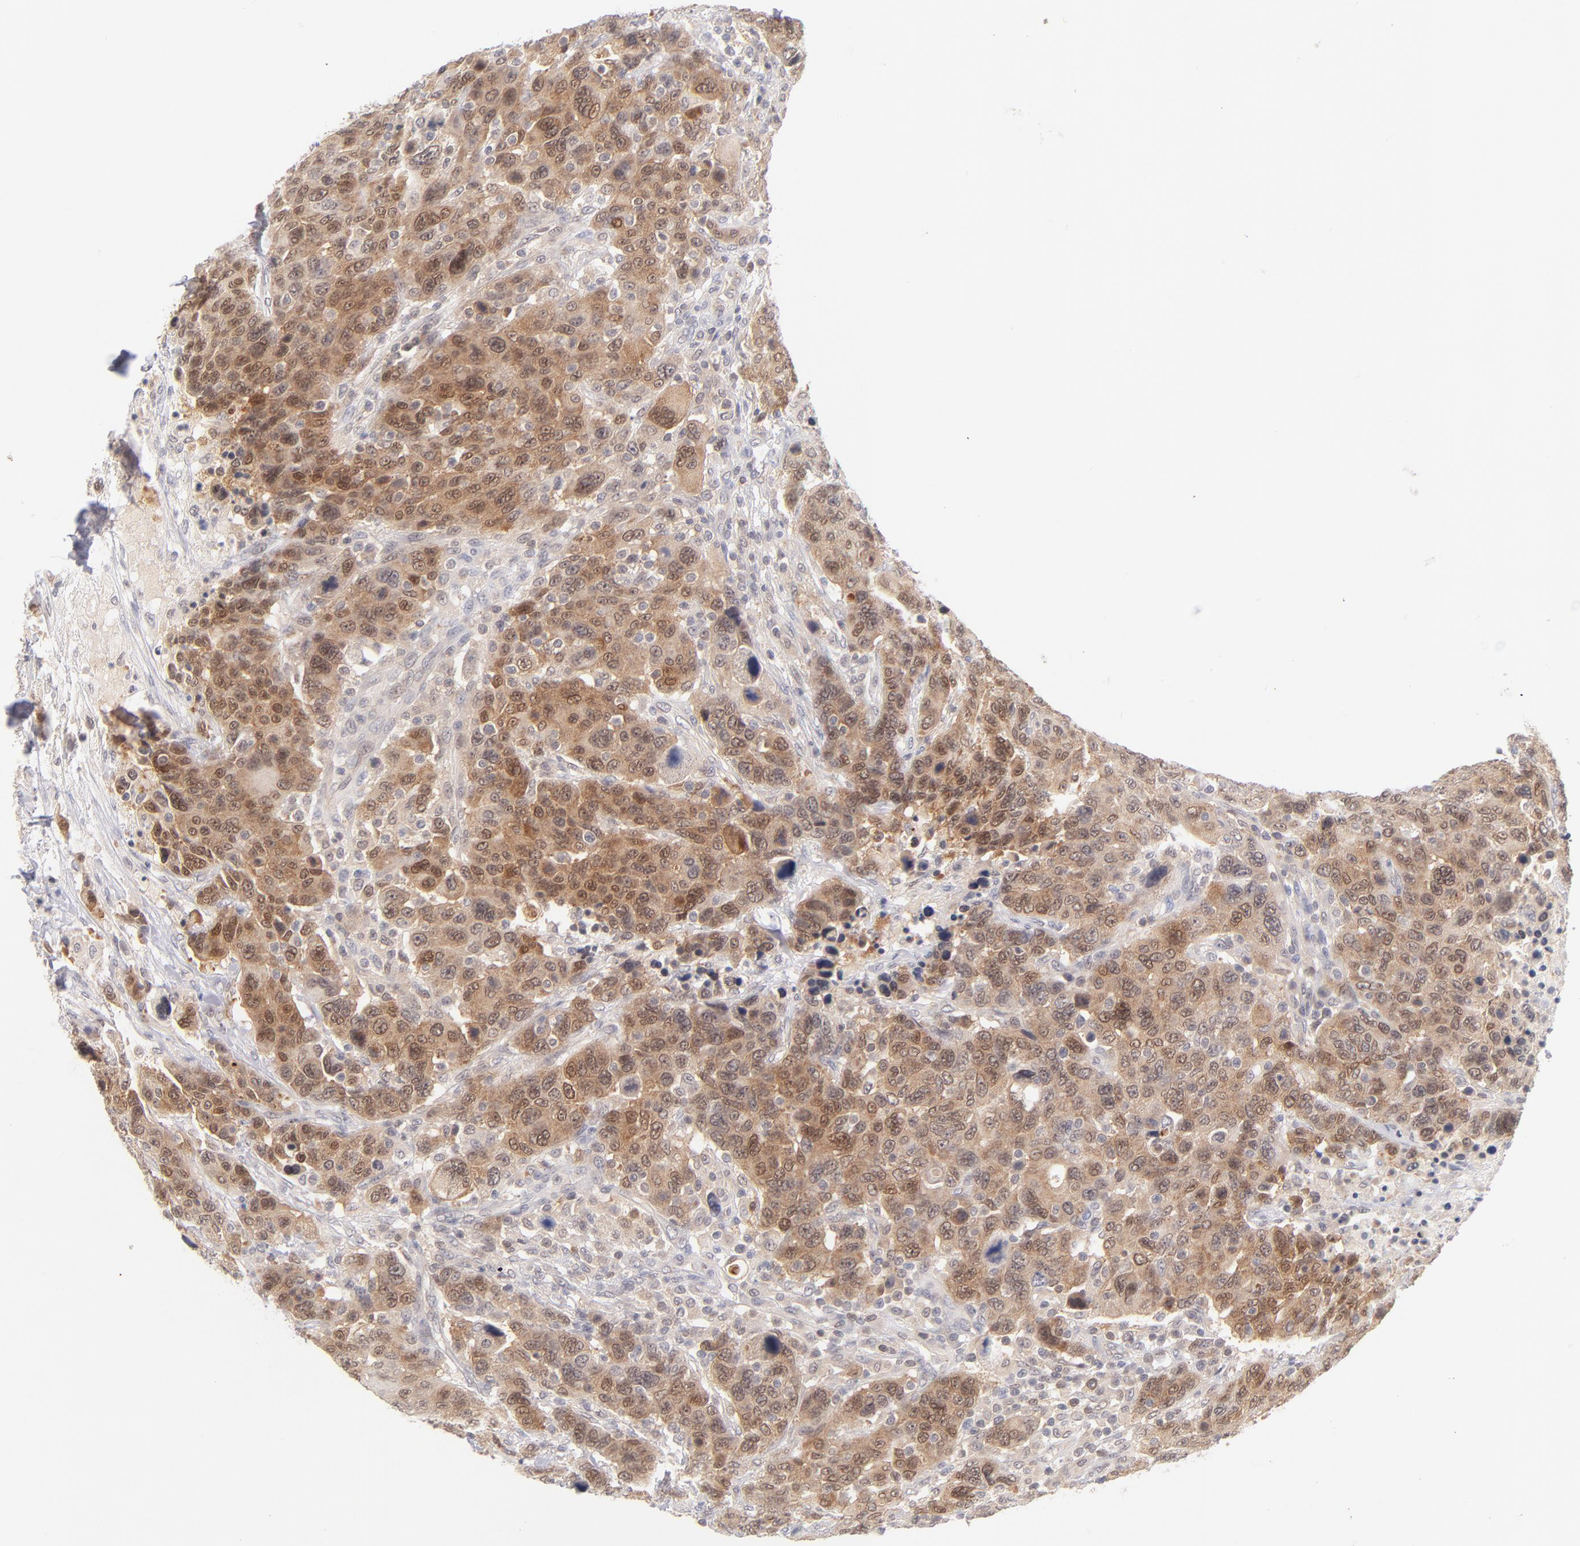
{"staining": {"intensity": "moderate", "quantity": ">75%", "location": "cytoplasmic/membranous,nuclear"}, "tissue": "breast cancer", "cell_type": "Tumor cells", "image_type": "cancer", "snomed": [{"axis": "morphology", "description": "Duct carcinoma"}, {"axis": "topography", "description": "Breast"}], "caption": "Breast cancer (intraductal carcinoma) stained for a protein (brown) reveals moderate cytoplasmic/membranous and nuclear positive expression in approximately >75% of tumor cells.", "gene": "CASP6", "patient": {"sex": "female", "age": 37}}